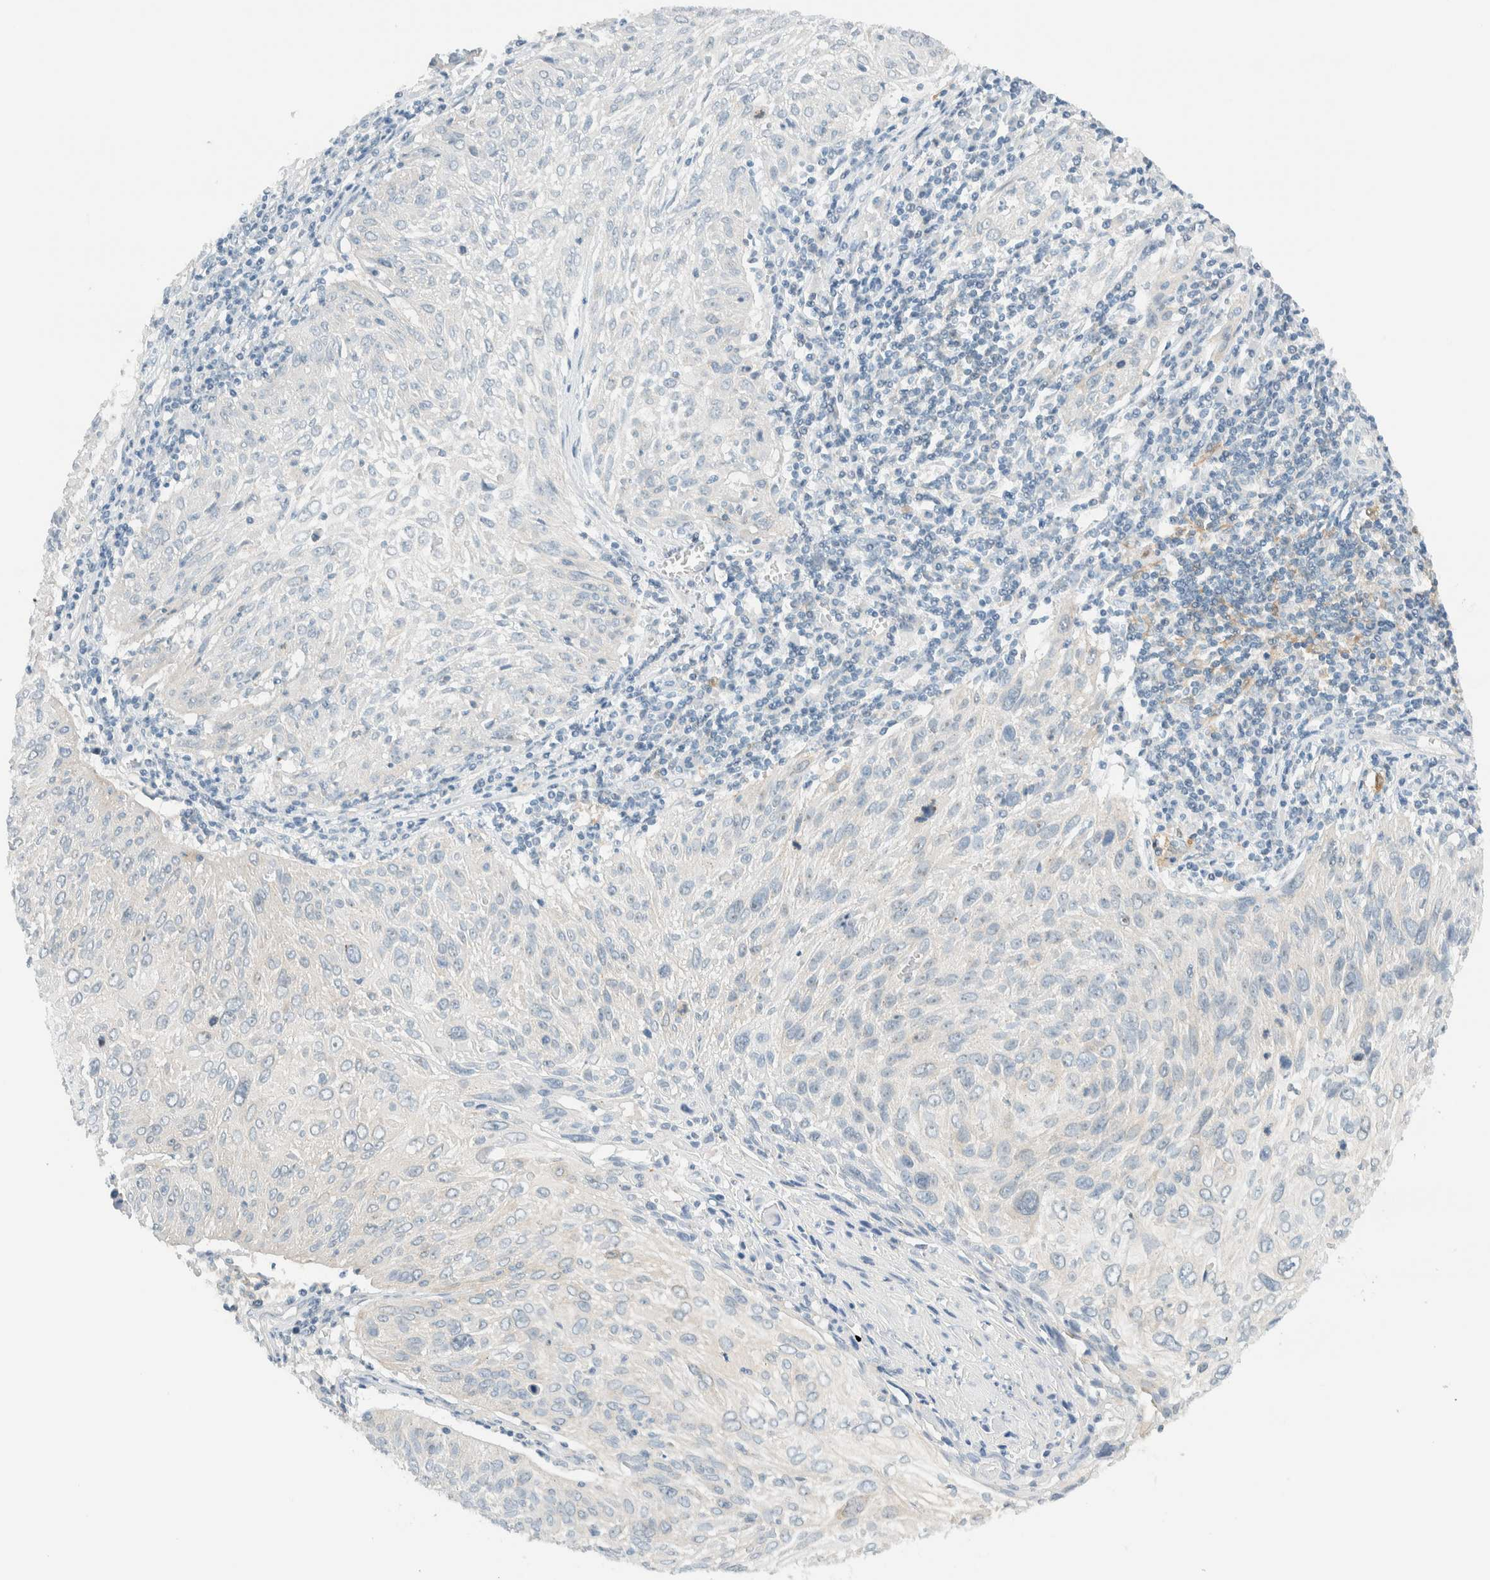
{"staining": {"intensity": "negative", "quantity": "none", "location": "none"}, "tissue": "cervical cancer", "cell_type": "Tumor cells", "image_type": "cancer", "snomed": [{"axis": "morphology", "description": "Squamous cell carcinoma, NOS"}, {"axis": "topography", "description": "Cervix"}], "caption": "A high-resolution histopathology image shows immunohistochemistry (IHC) staining of cervical cancer, which reveals no significant staining in tumor cells.", "gene": "NDE1", "patient": {"sex": "female", "age": 51}}